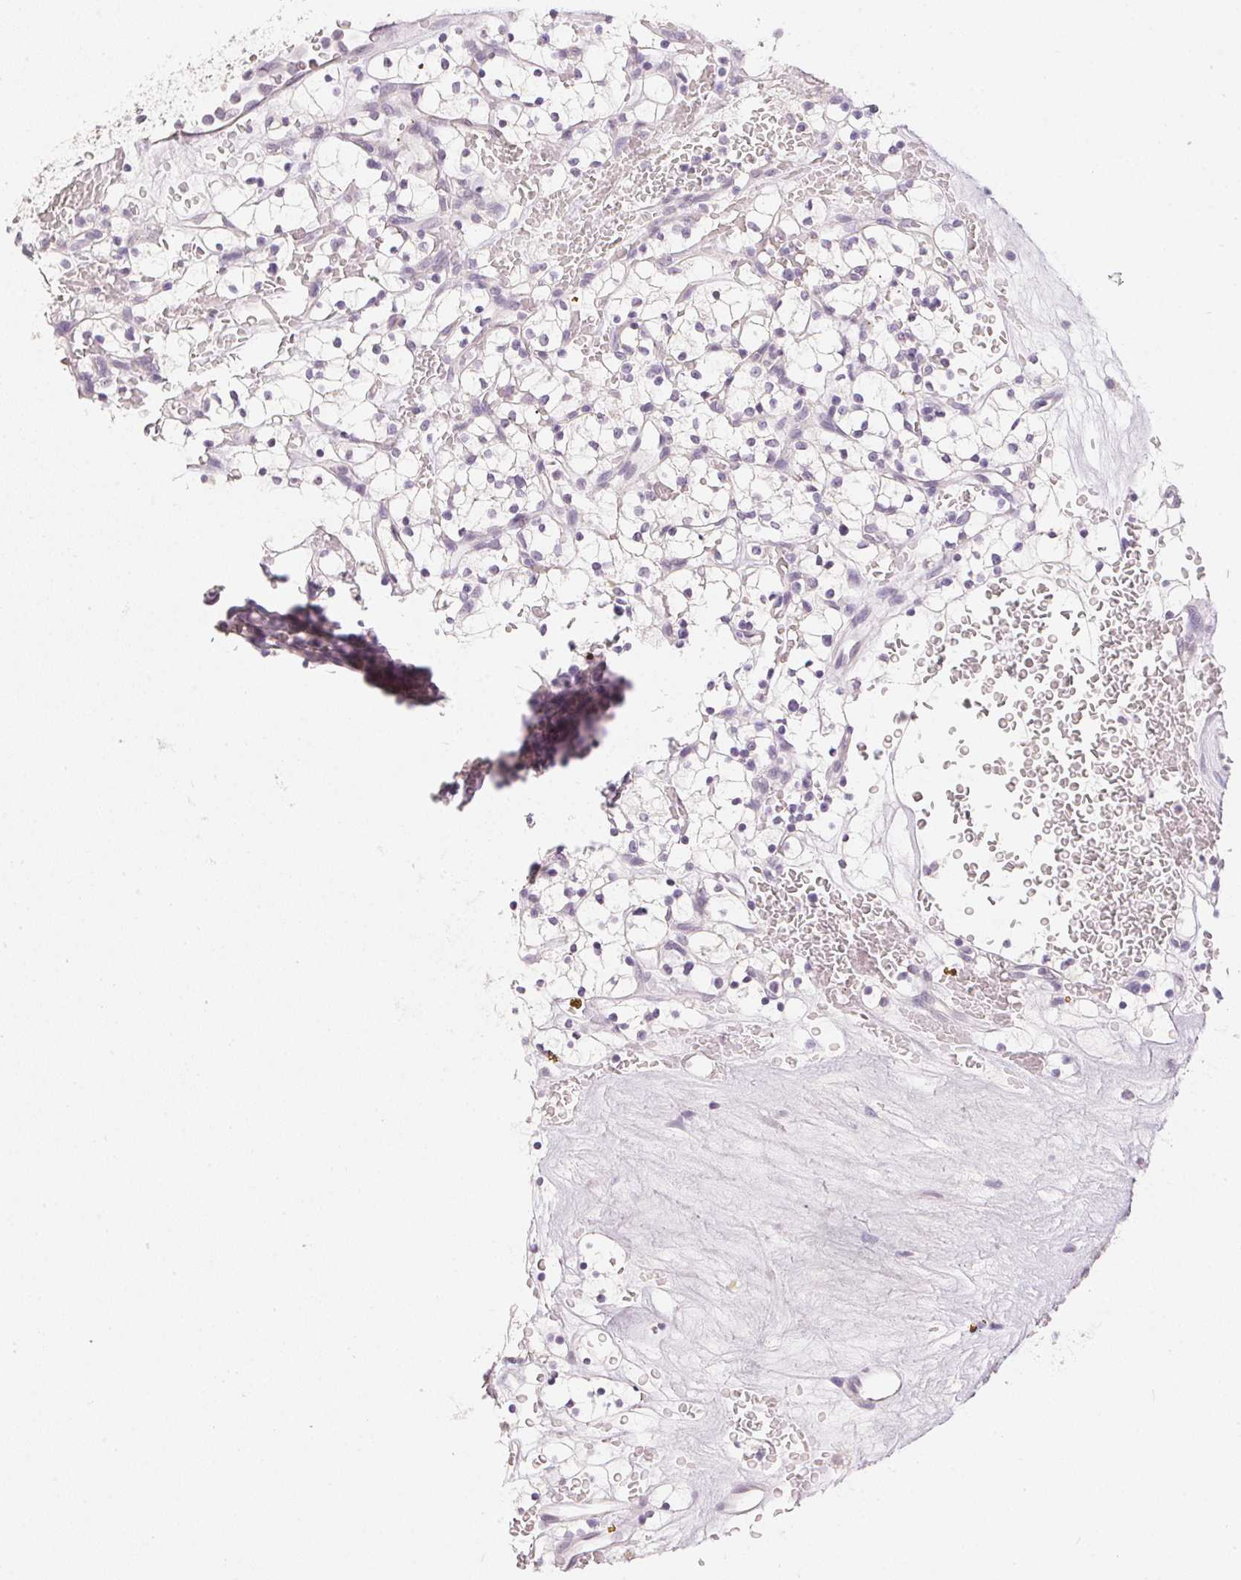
{"staining": {"intensity": "negative", "quantity": "none", "location": "none"}, "tissue": "renal cancer", "cell_type": "Tumor cells", "image_type": "cancer", "snomed": [{"axis": "morphology", "description": "Adenocarcinoma, NOS"}, {"axis": "topography", "description": "Kidney"}], "caption": "An immunohistochemistry photomicrograph of renal cancer (adenocarcinoma) is shown. There is no staining in tumor cells of renal cancer (adenocarcinoma).", "gene": "PPY", "patient": {"sex": "female", "age": 64}}